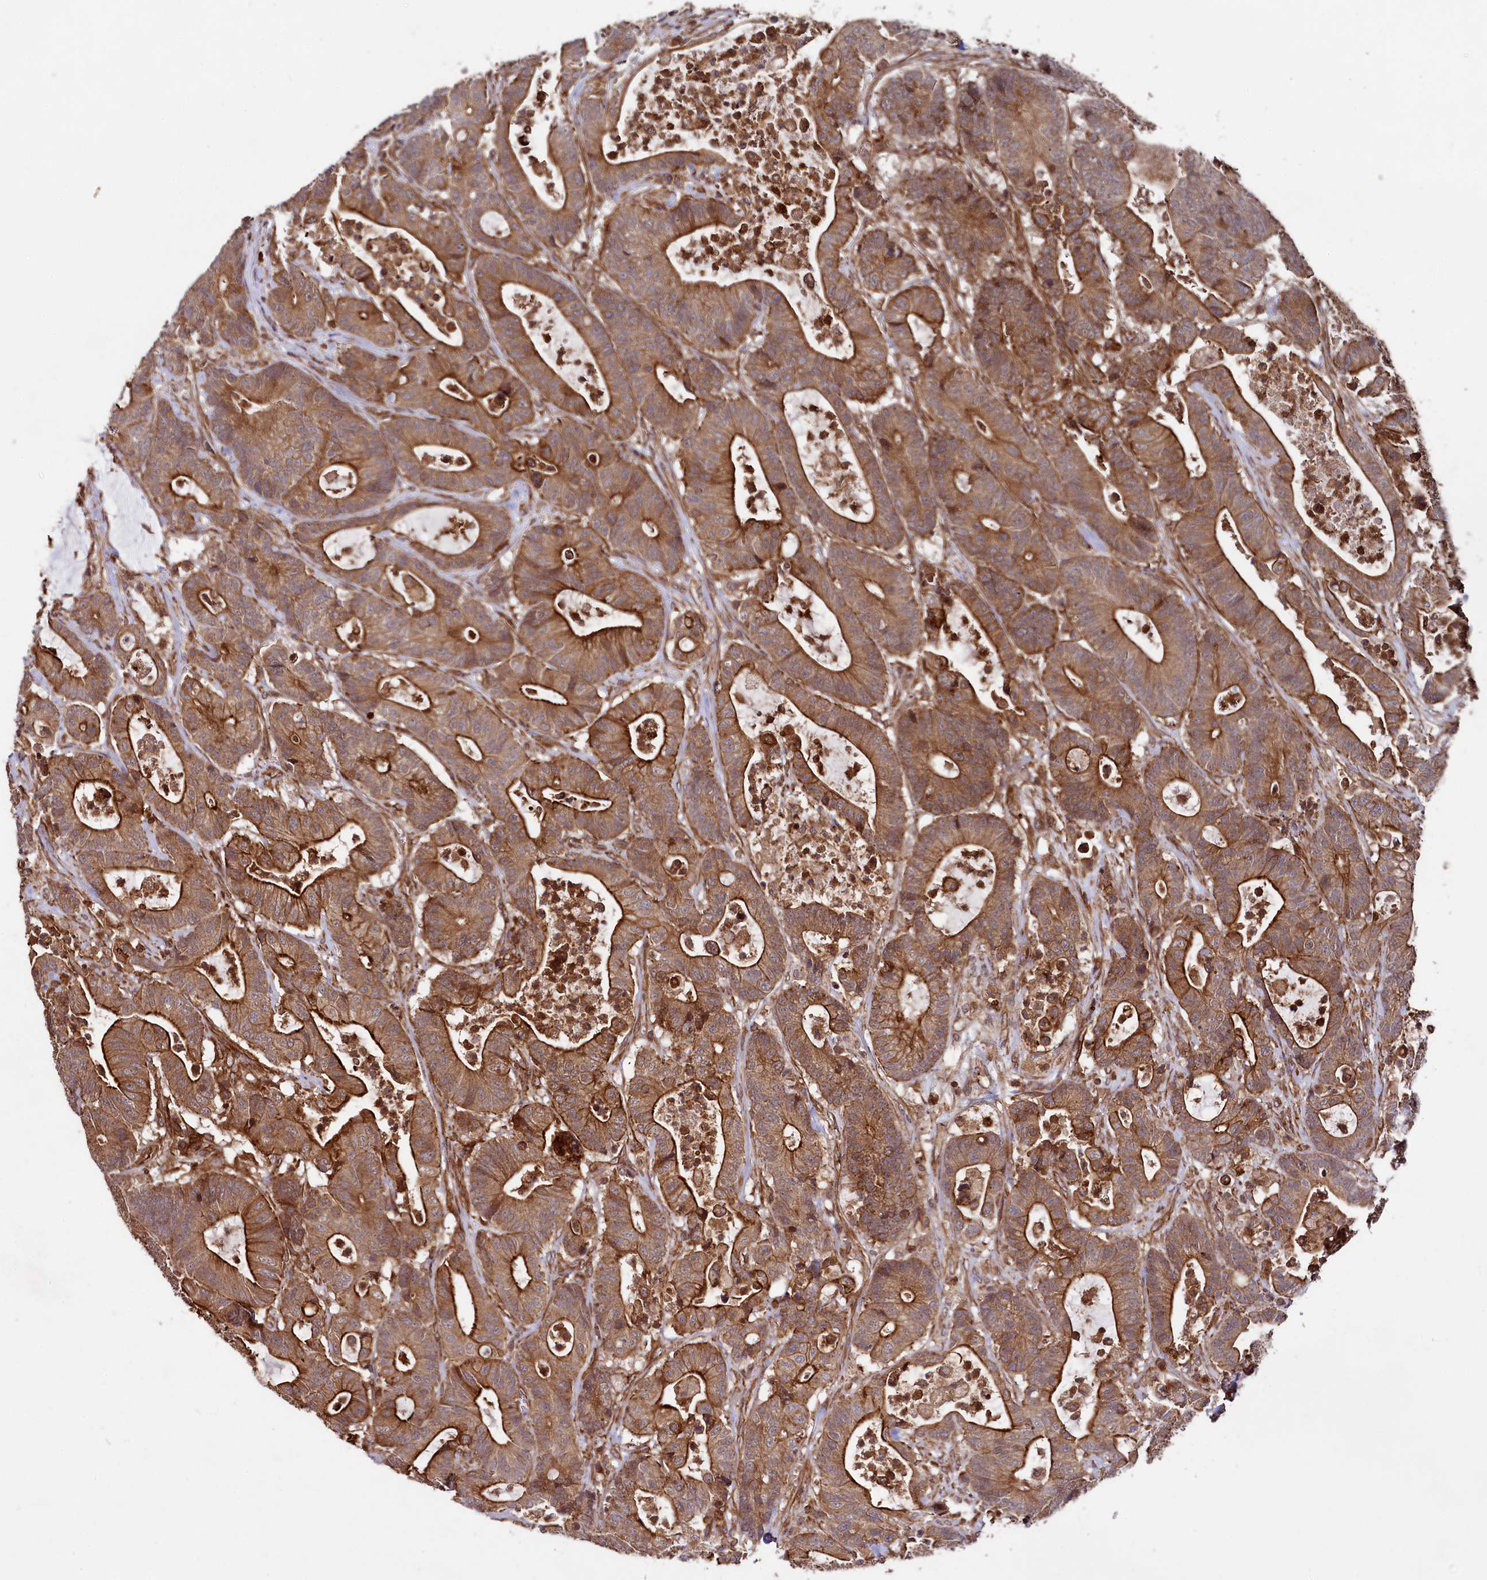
{"staining": {"intensity": "strong", "quantity": ">75%", "location": "cytoplasmic/membranous"}, "tissue": "colorectal cancer", "cell_type": "Tumor cells", "image_type": "cancer", "snomed": [{"axis": "morphology", "description": "Adenocarcinoma, NOS"}, {"axis": "topography", "description": "Colon"}], "caption": "Colorectal cancer stained with immunohistochemistry displays strong cytoplasmic/membranous positivity in approximately >75% of tumor cells.", "gene": "SVIP", "patient": {"sex": "female", "age": 84}}